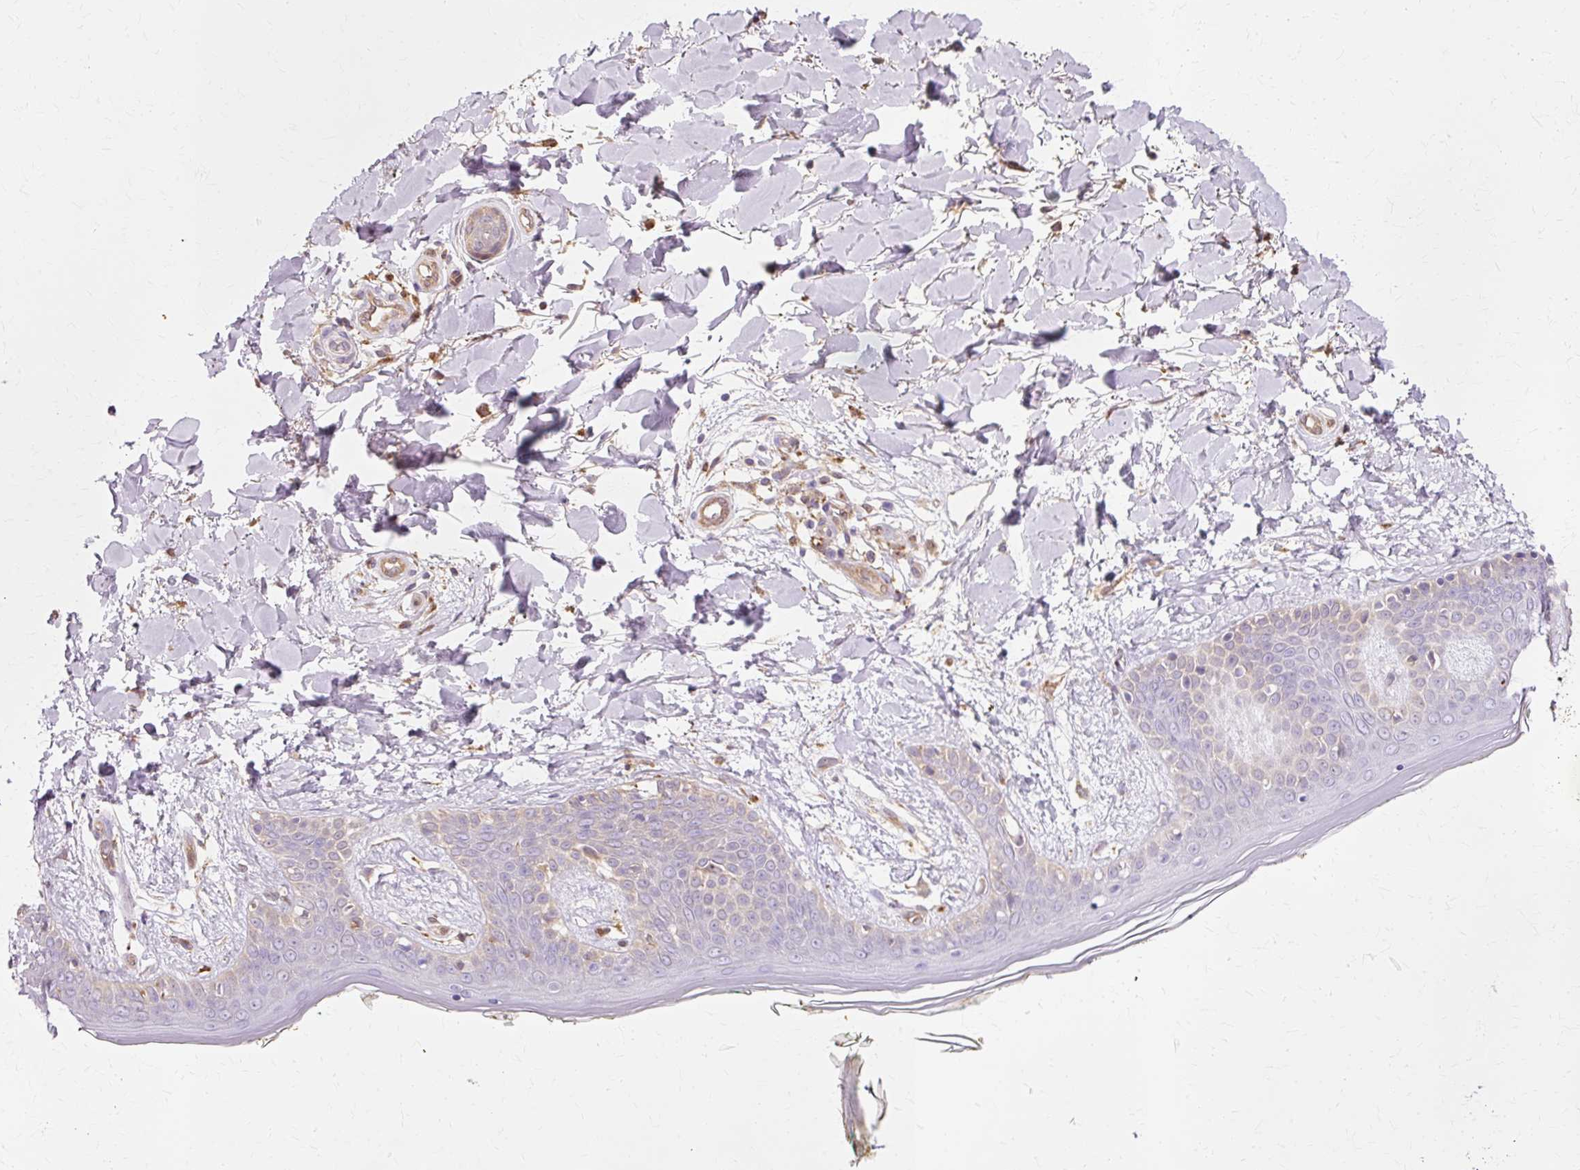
{"staining": {"intensity": "weak", "quantity": ">75%", "location": "cytoplasmic/membranous"}, "tissue": "skin", "cell_type": "Fibroblasts", "image_type": "normal", "snomed": [{"axis": "morphology", "description": "Normal tissue, NOS"}, {"axis": "topography", "description": "Skin"}], "caption": "This photomicrograph reveals immunohistochemistry (IHC) staining of normal human skin, with low weak cytoplasmic/membranous expression in approximately >75% of fibroblasts.", "gene": "GPX1", "patient": {"sex": "female", "age": 34}}